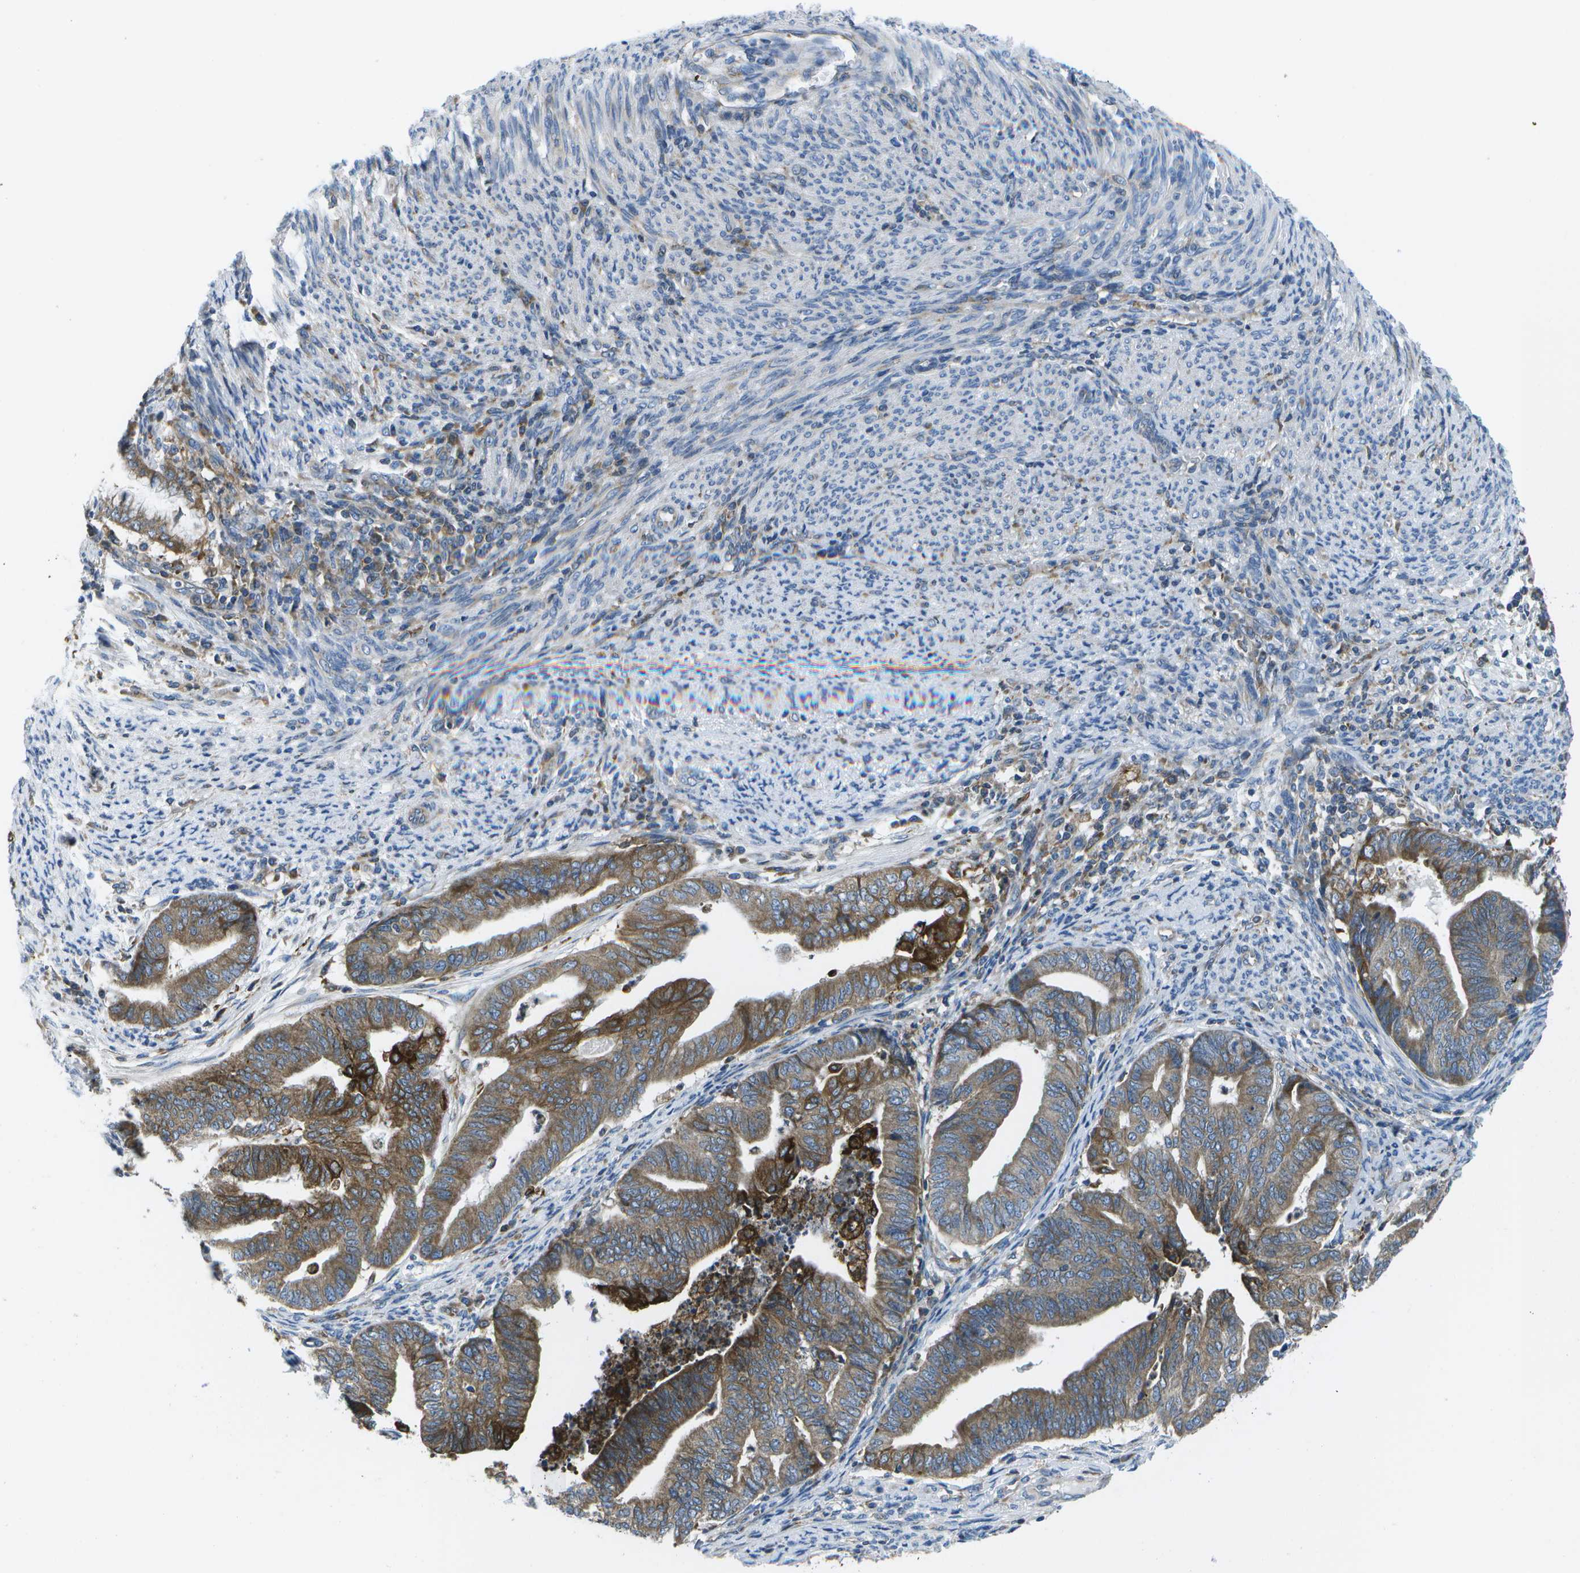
{"staining": {"intensity": "moderate", "quantity": ">75%", "location": "cytoplasmic/membranous"}, "tissue": "endometrial cancer", "cell_type": "Tumor cells", "image_type": "cancer", "snomed": [{"axis": "morphology", "description": "Adenocarcinoma, NOS"}, {"axis": "topography", "description": "Endometrium"}], "caption": "This is an image of IHC staining of endometrial cancer (adenocarcinoma), which shows moderate staining in the cytoplasmic/membranous of tumor cells.", "gene": "GDF5", "patient": {"sex": "female", "age": 79}}